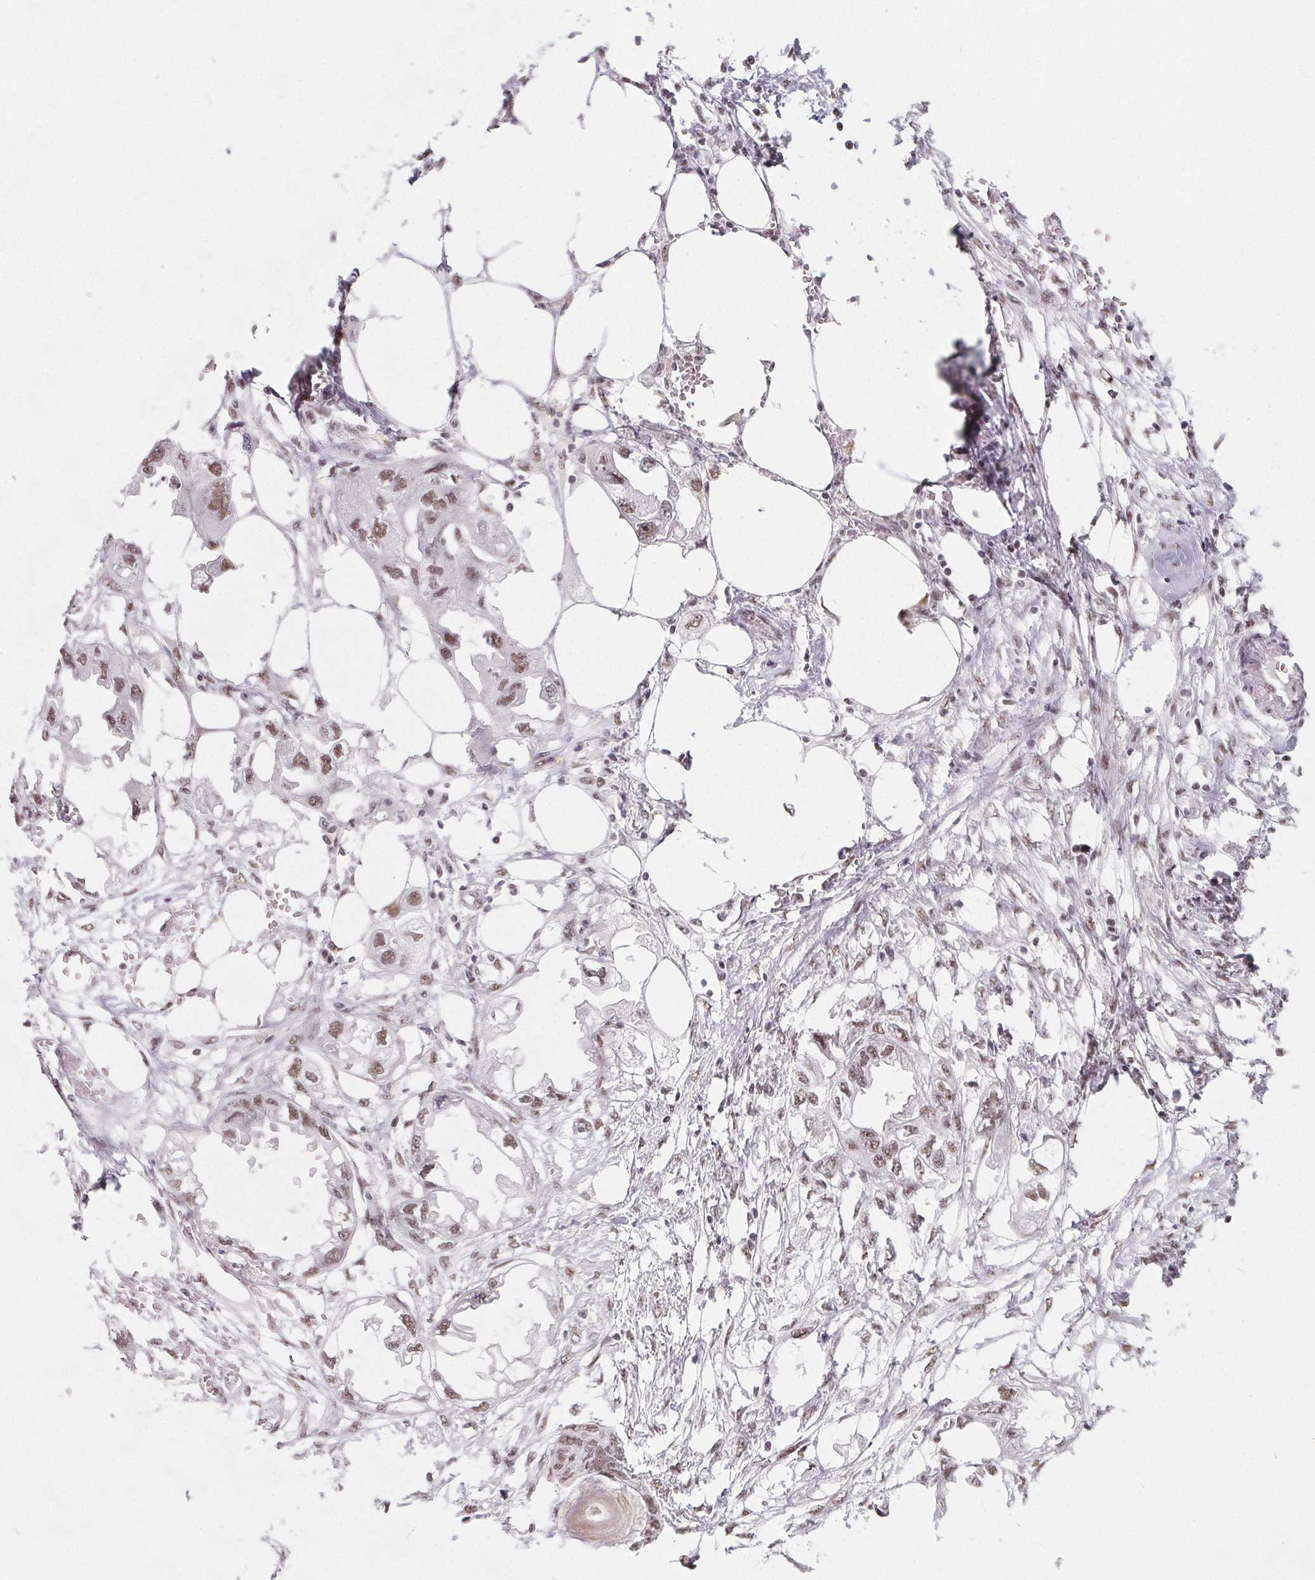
{"staining": {"intensity": "moderate", "quantity": ">75%", "location": "nuclear"}, "tissue": "endometrial cancer", "cell_type": "Tumor cells", "image_type": "cancer", "snomed": [{"axis": "morphology", "description": "Adenocarcinoma, NOS"}, {"axis": "morphology", "description": "Adenocarcinoma, metastatic, NOS"}, {"axis": "topography", "description": "Adipose tissue"}, {"axis": "topography", "description": "Endometrium"}], "caption": "Tumor cells reveal medium levels of moderate nuclear staining in approximately >75% of cells in human endometrial cancer (adenocarcinoma). (DAB (3,3'-diaminobenzidine) = brown stain, brightfield microscopy at high magnification).", "gene": "TCERG1", "patient": {"sex": "female", "age": 67}}